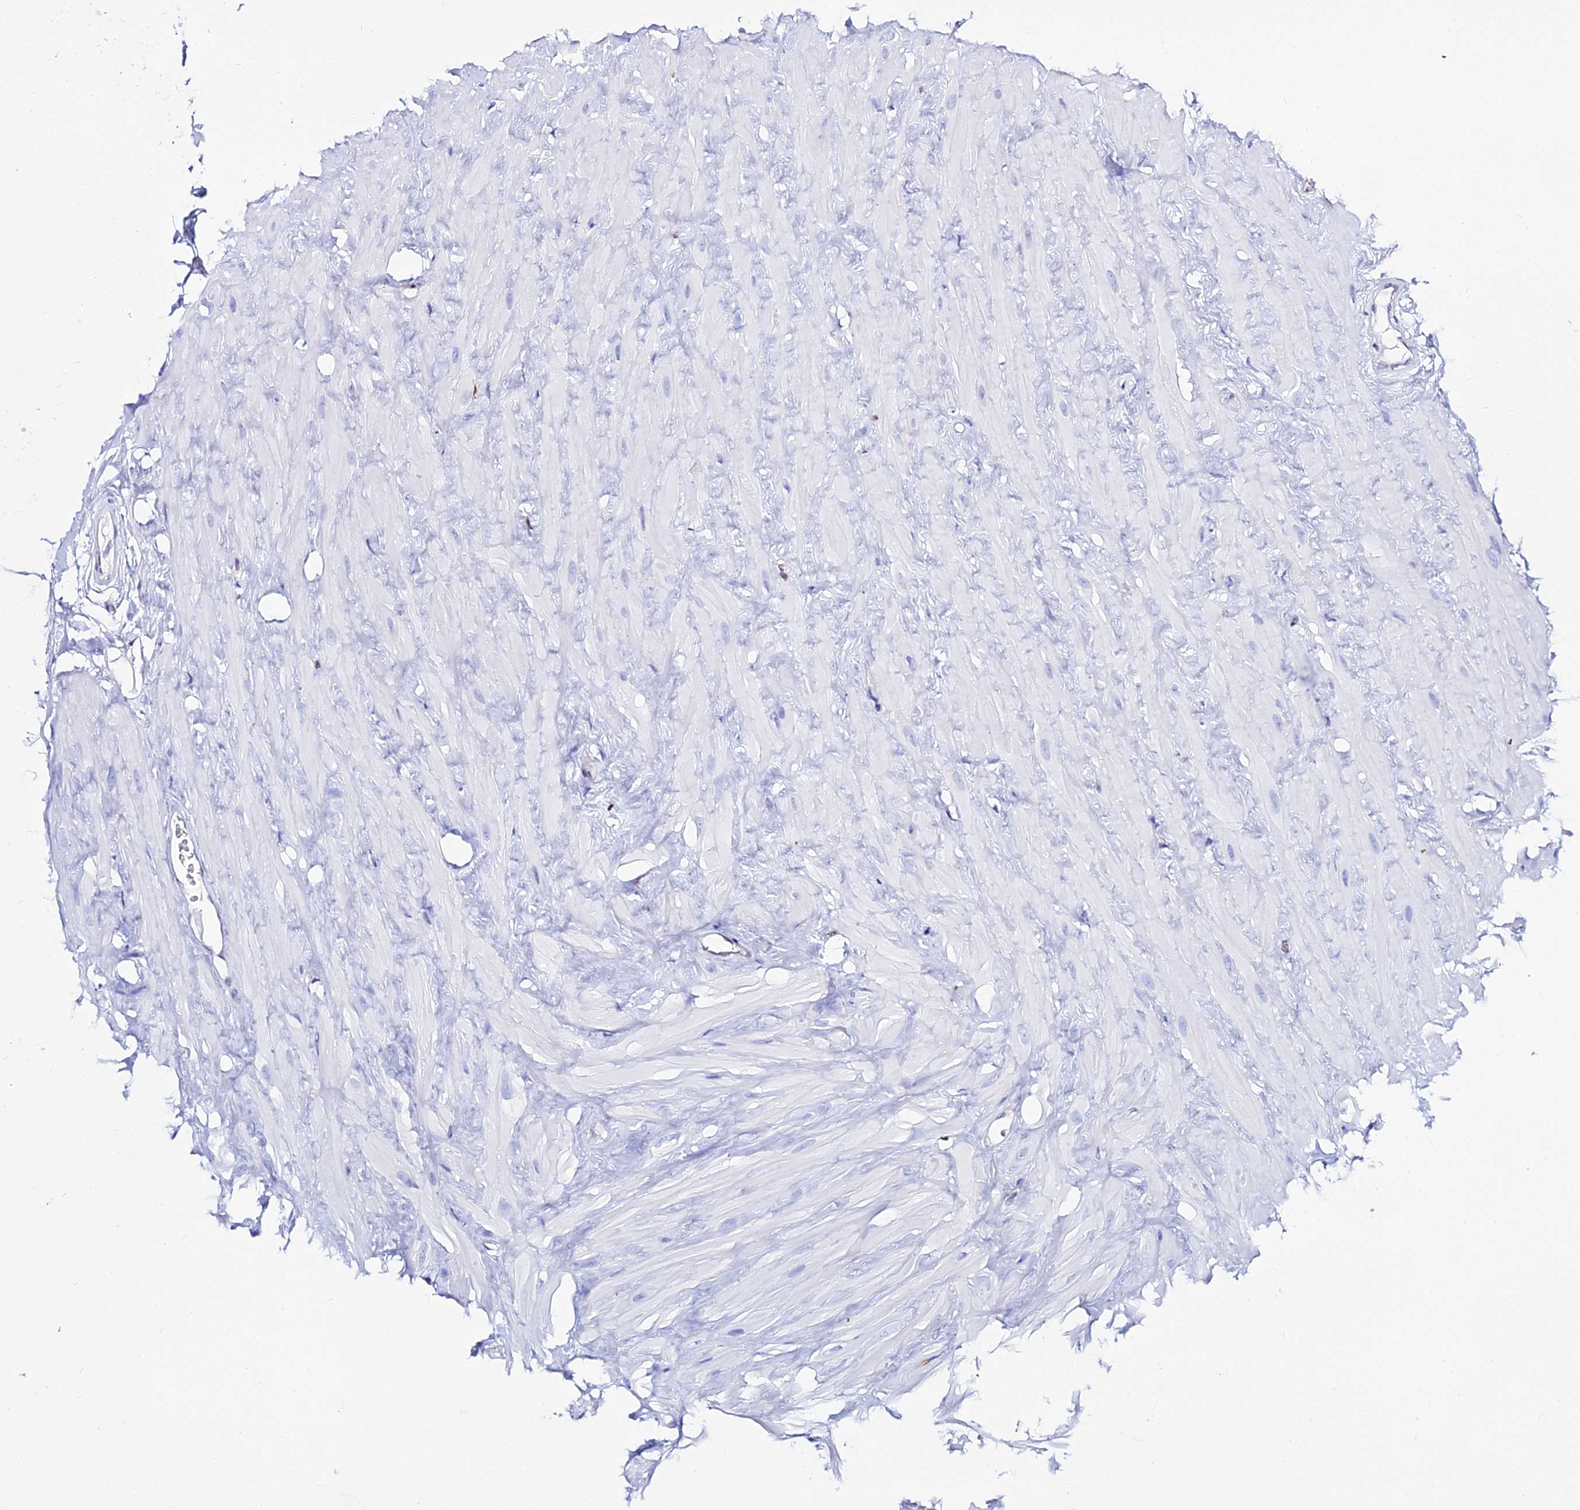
{"staining": {"intensity": "negative", "quantity": "none", "location": "none"}, "tissue": "adipose tissue", "cell_type": "Adipocytes", "image_type": "normal", "snomed": [{"axis": "morphology", "description": "Normal tissue, NOS"}, {"axis": "topography", "description": "Soft tissue"}, {"axis": "topography", "description": "Adipose tissue"}, {"axis": "topography", "description": "Vascular tissue"}, {"axis": "topography", "description": "Peripheral nerve tissue"}], "caption": "A high-resolution photomicrograph shows immunohistochemistry staining of benign adipose tissue, which displays no significant positivity in adipocytes. (Stains: DAB (3,3'-diaminobenzidine) immunohistochemistry with hematoxylin counter stain, Microscopy: brightfield microscopy at high magnification).", "gene": "S100A16", "patient": {"sex": "male", "age": 46}}